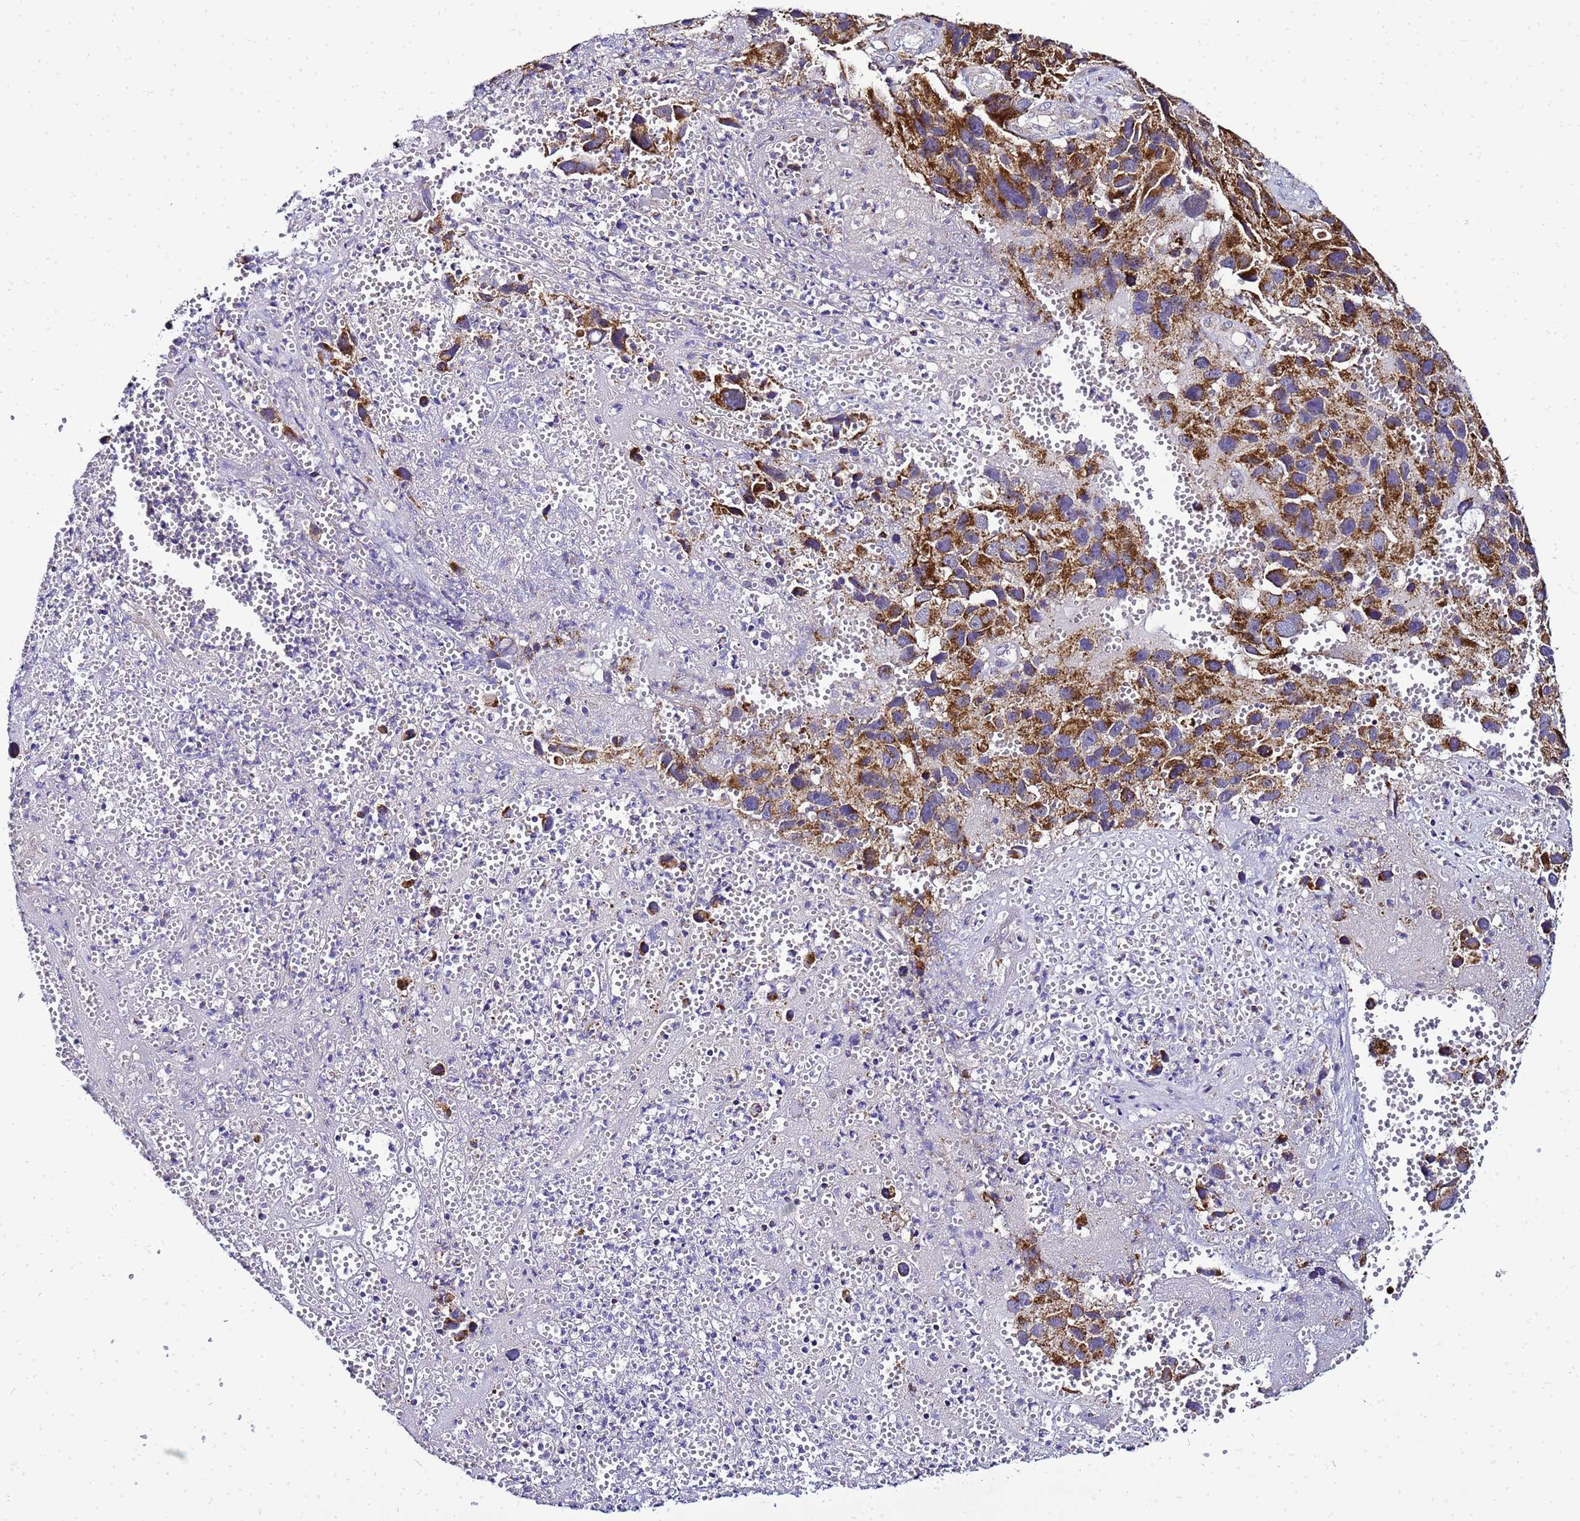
{"staining": {"intensity": "strong", "quantity": ">75%", "location": "cytoplasmic/membranous"}, "tissue": "melanoma", "cell_type": "Tumor cells", "image_type": "cancer", "snomed": [{"axis": "morphology", "description": "Malignant melanoma, NOS"}, {"axis": "topography", "description": "Skin"}], "caption": "DAB (3,3'-diaminobenzidine) immunohistochemical staining of malignant melanoma exhibits strong cytoplasmic/membranous protein positivity in approximately >75% of tumor cells.", "gene": "HIGD2A", "patient": {"sex": "male", "age": 84}}